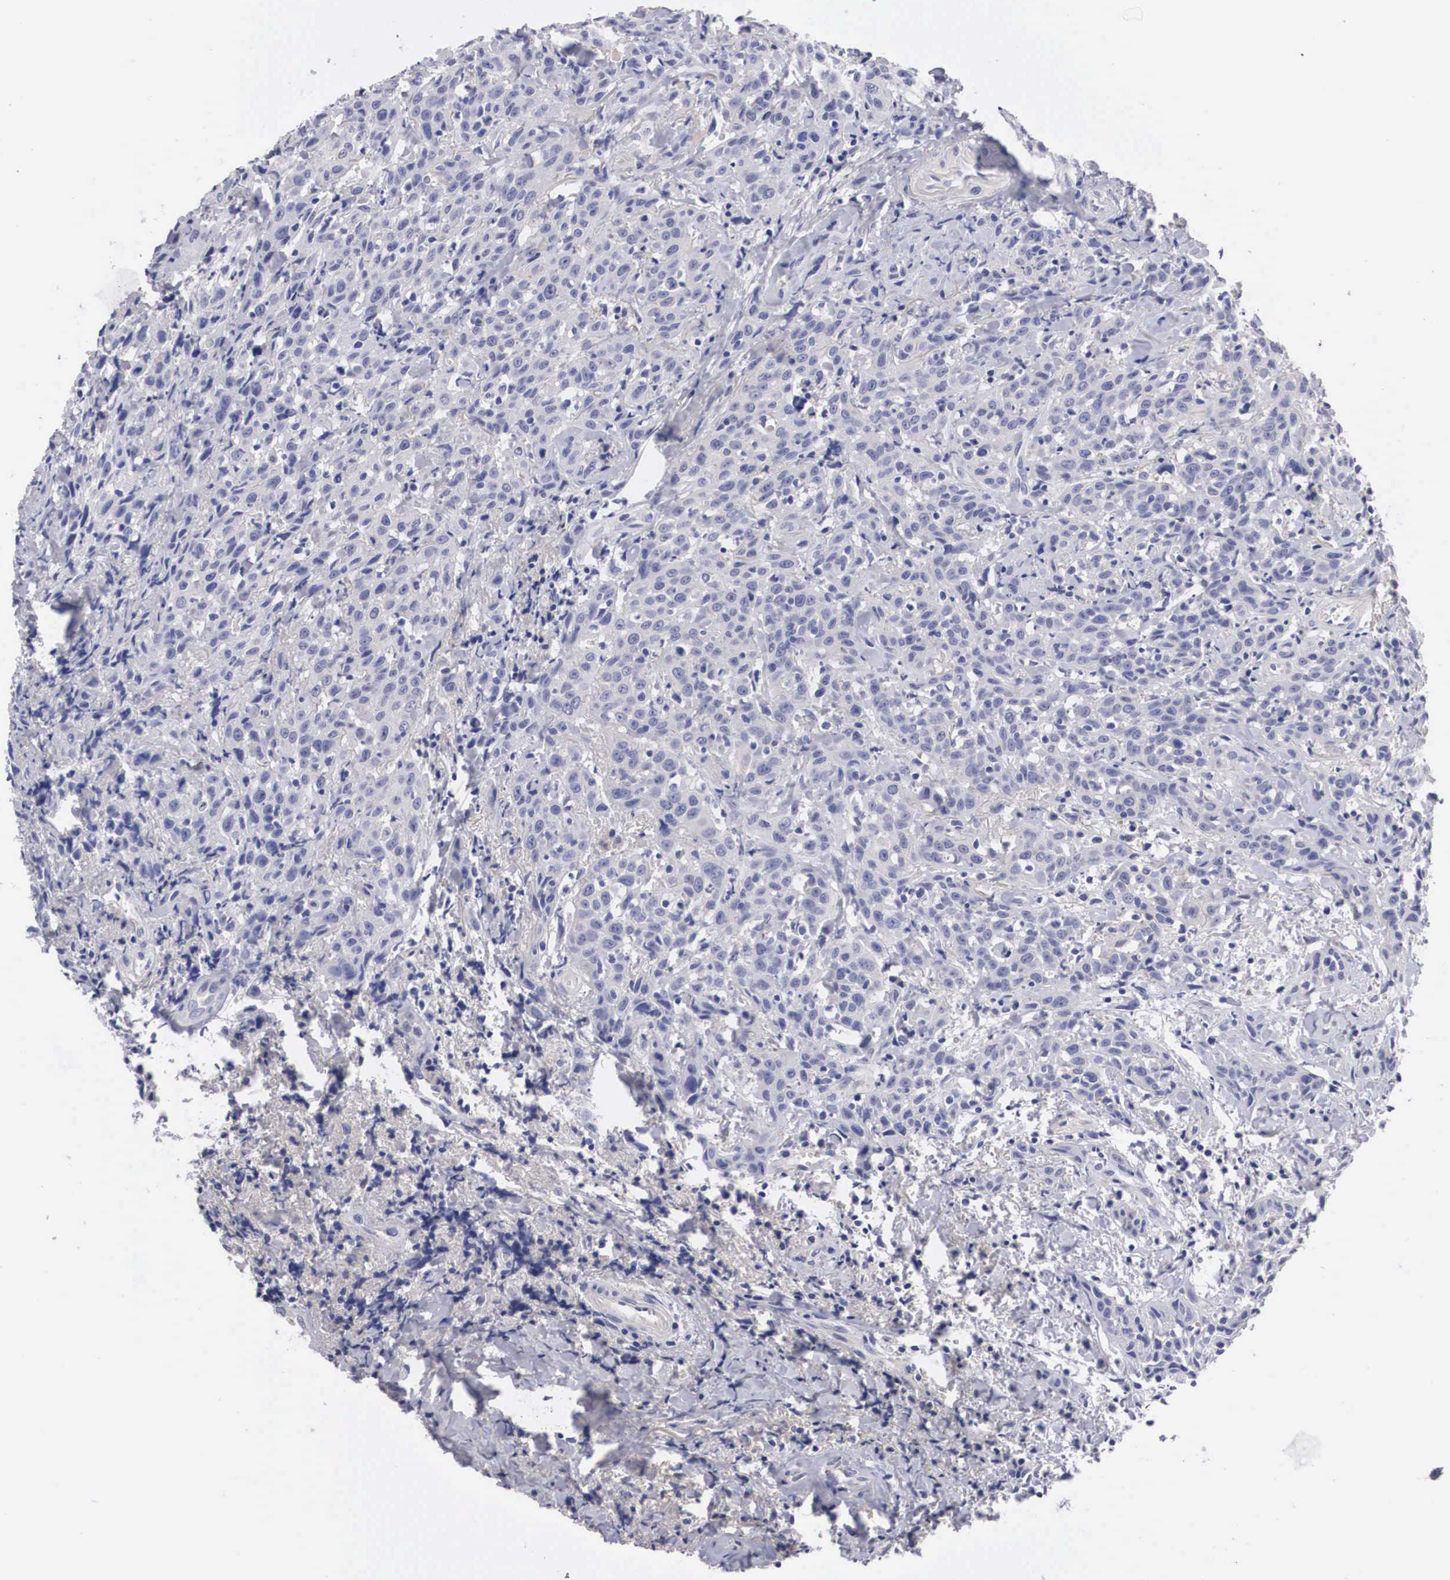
{"staining": {"intensity": "negative", "quantity": "none", "location": "none"}, "tissue": "head and neck cancer", "cell_type": "Tumor cells", "image_type": "cancer", "snomed": [{"axis": "morphology", "description": "Squamous cell carcinoma, NOS"}, {"axis": "topography", "description": "Oral tissue"}, {"axis": "topography", "description": "Head-Neck"}], "caption": "IHC of human head and neck cancer (squamous cell carcinoma) demonstrates no expression in tumor cells. (IHC, brightfield microscopy, high magnification).", "gene": "ABHD4", "patient": {"sex": "female", "age": 82}}